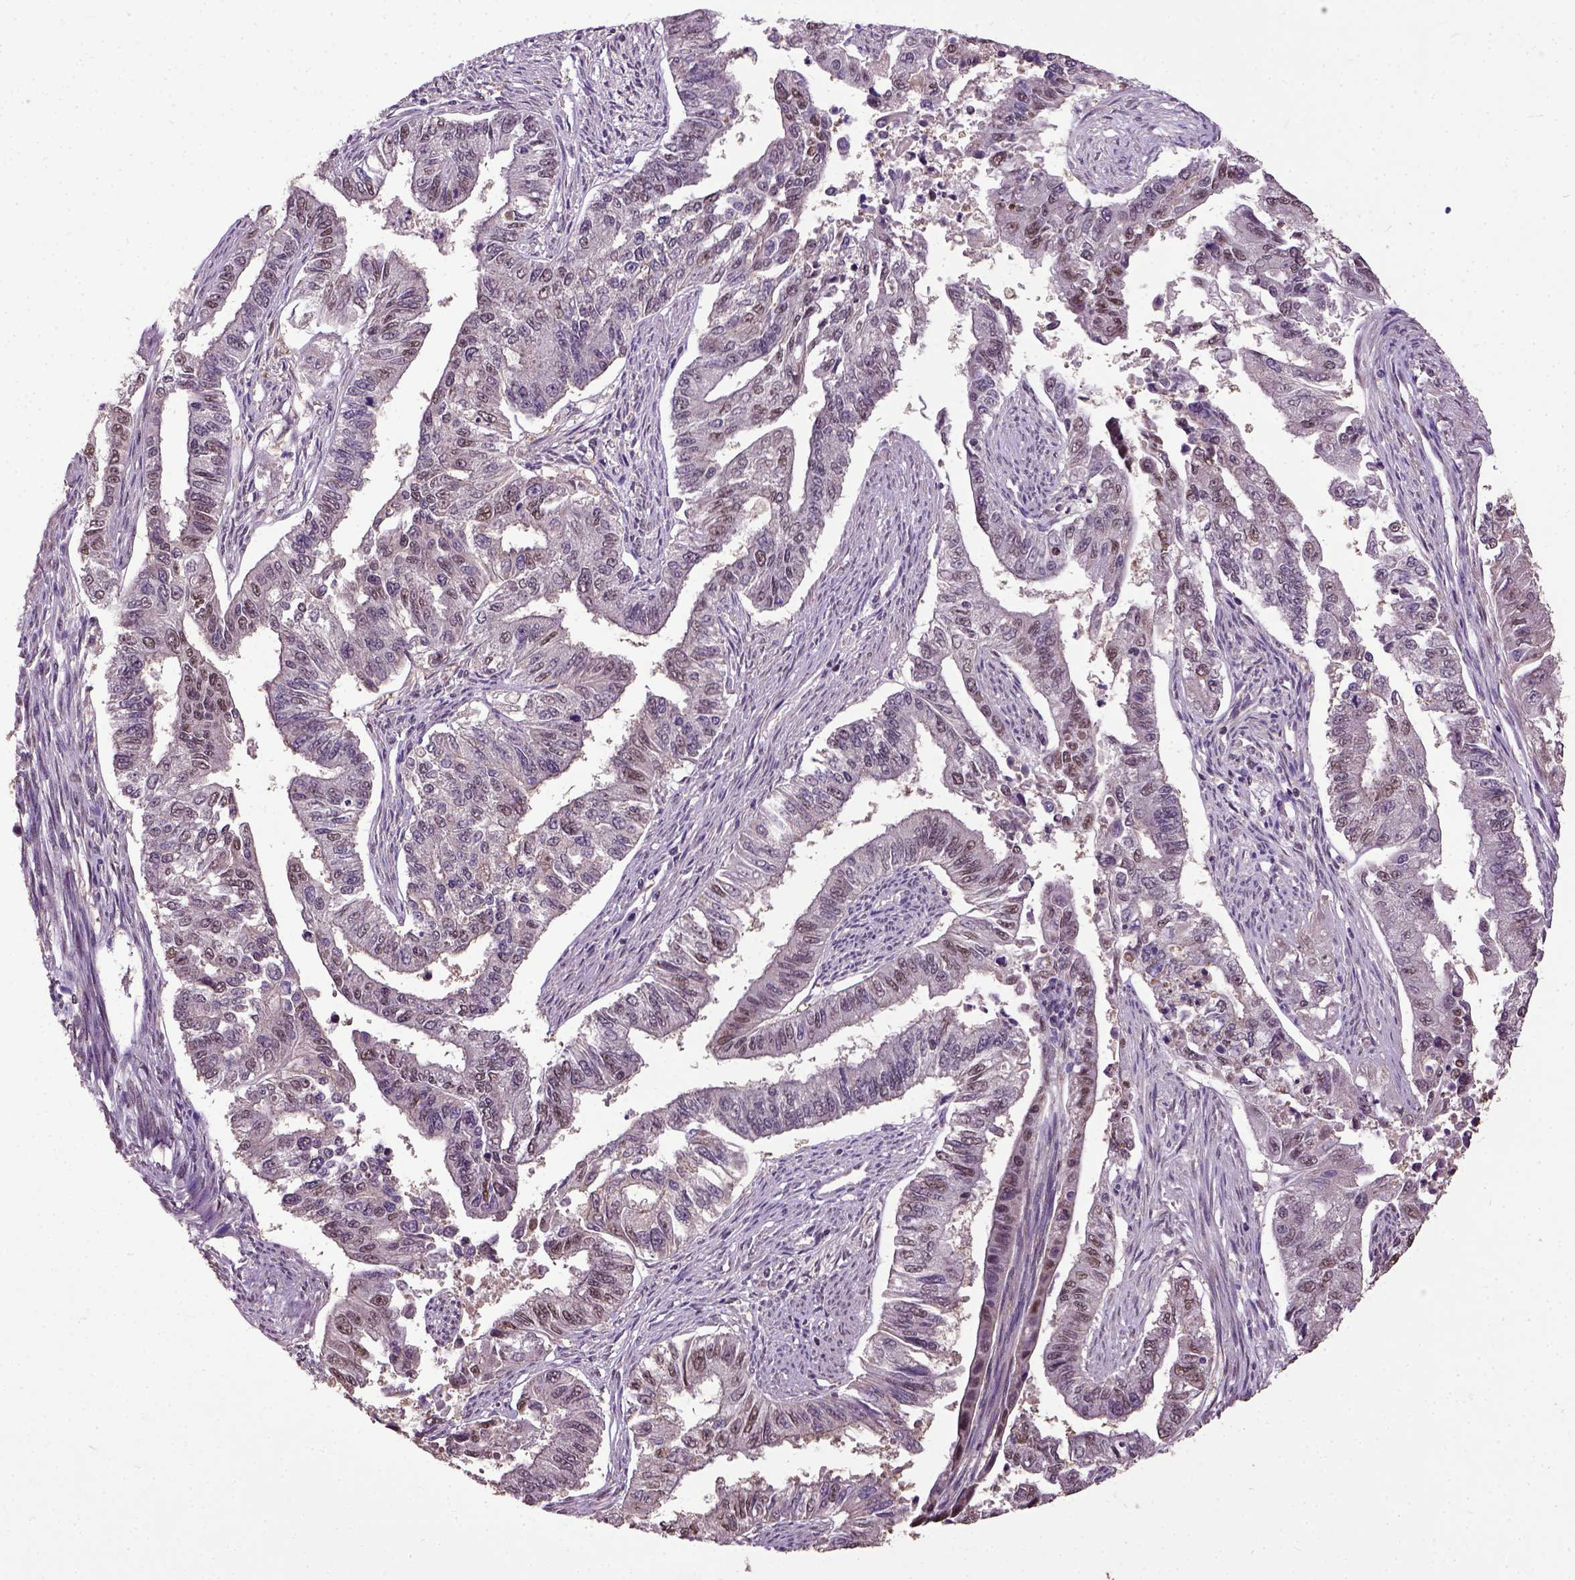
{"staining": {"intensity": "moderate", "quantity": "25%-75%", "location": "nuclear"}, "tissue": "endometrial cancer", "cell_type": "Tumor cells", "image_type": "cancer", "snomed": [{"axis": "morphology", "description": "Adenocarcinoma, NOS"}, {"axis": "topography", "description": "Uterus"}], "caption": "The image demonstrates staining of endometrial cancer (adenocarcinoma), revealing moderate nuclear protein positivity (brown color) within tumor cells. (Stains: DAB in brown, nuclei in blue, Microscopy: brightfield microscopy at high magnification).", "gene": "UBA3", "patient": {"sex": "female", "age": 59}}